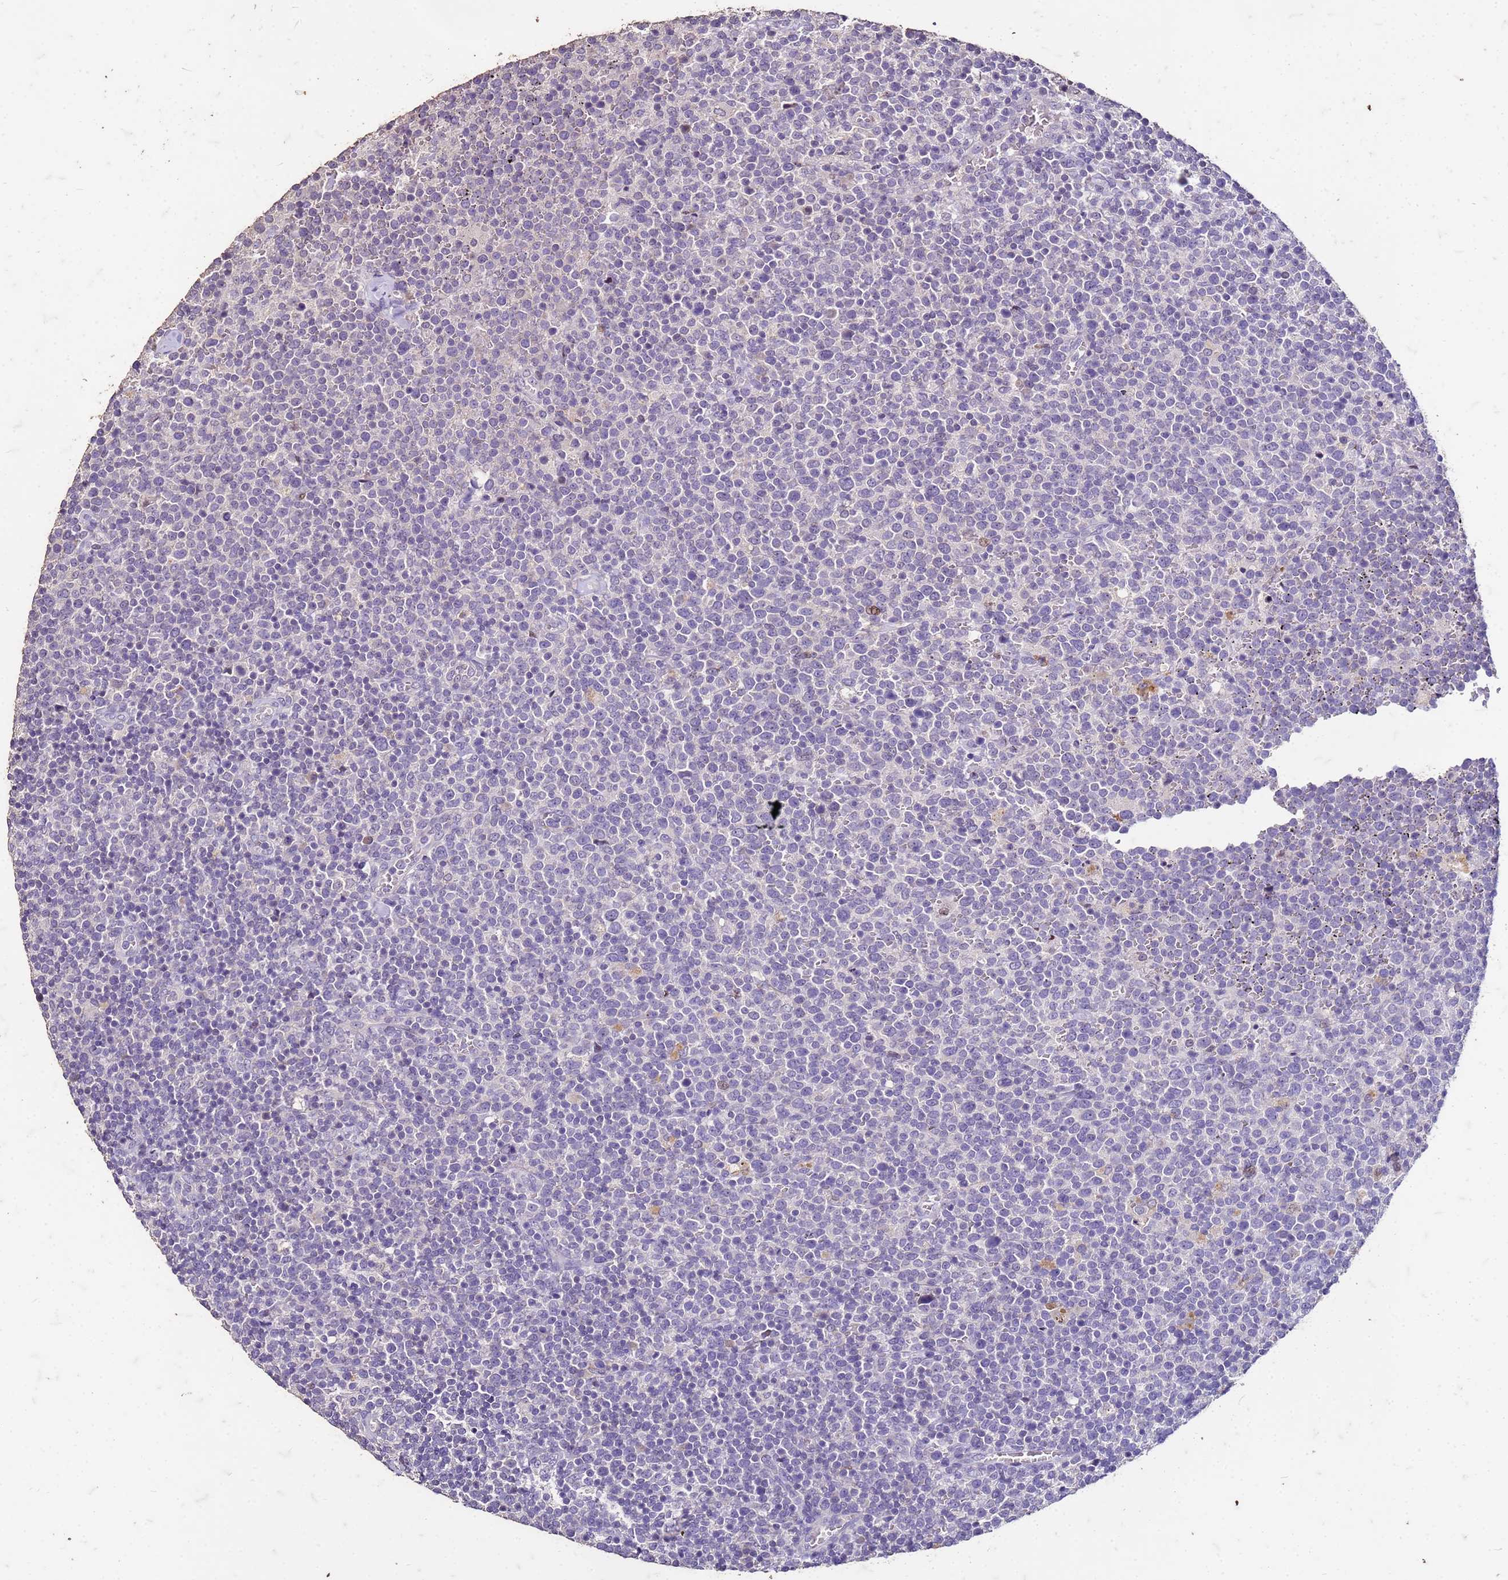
{"staining": {"intensity": "negative", "quantity": "none", "location": "none"}, "tissue": "lymphoma", "cell_type": "Tumor cells", "image_type": "cancer", "snomed": [{"axis": "morphology", "description": "Malignant lymphoma, non-Hodgkin's type, High grade"}, {"axis": "topography", "description": "Lymph node"}], "caption": "Histopathology image shows no protein positivity in tumor cells of high-grade malignant lymphoma, non-Hodgkin's type tissue.", "gene": "FAM184B", "patient": {"sex": "male", "age": 61}}